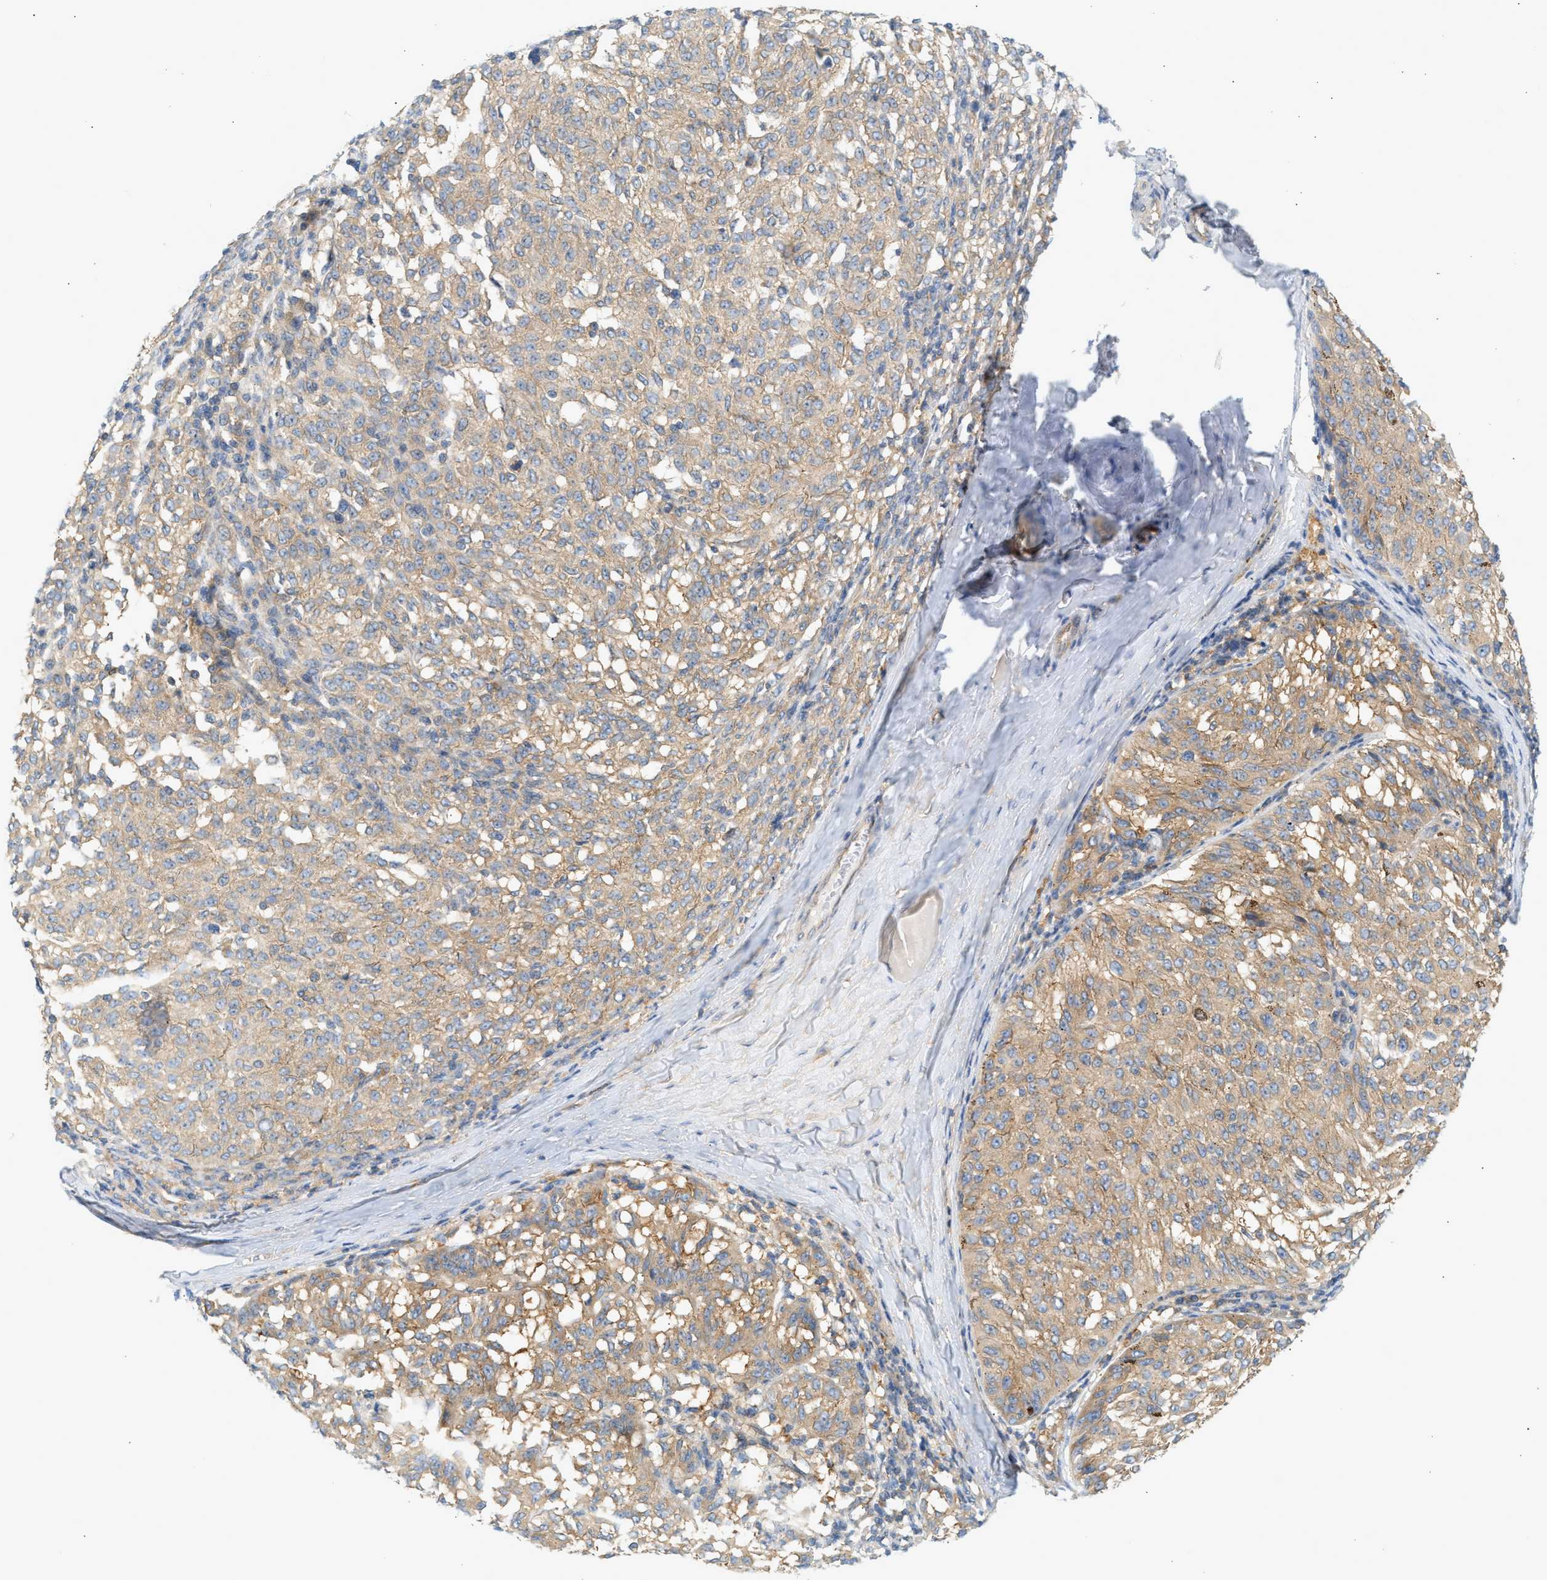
{"staining": {"intensity": "weak", "quantity": ">75%", "location": "cytoplasmic/membranous"}, "tissue": "melanoma", "cell_type": "Tumor cells", "image_type": "cancer", "snomed": [{"axis": "morphology", "description": "Malignant melanoma, NOS"}, {"axis": "topography", "description": "Skin"}], "caption": "Weak cytoplasmic/membranous expression for a protein is seen in approximately >75% of tumor cells of malignant melanoma using immunohistochemistry (IHC).", "gene": "PAFAH1B1", "patient": {"sex": "female", "age": 72}}